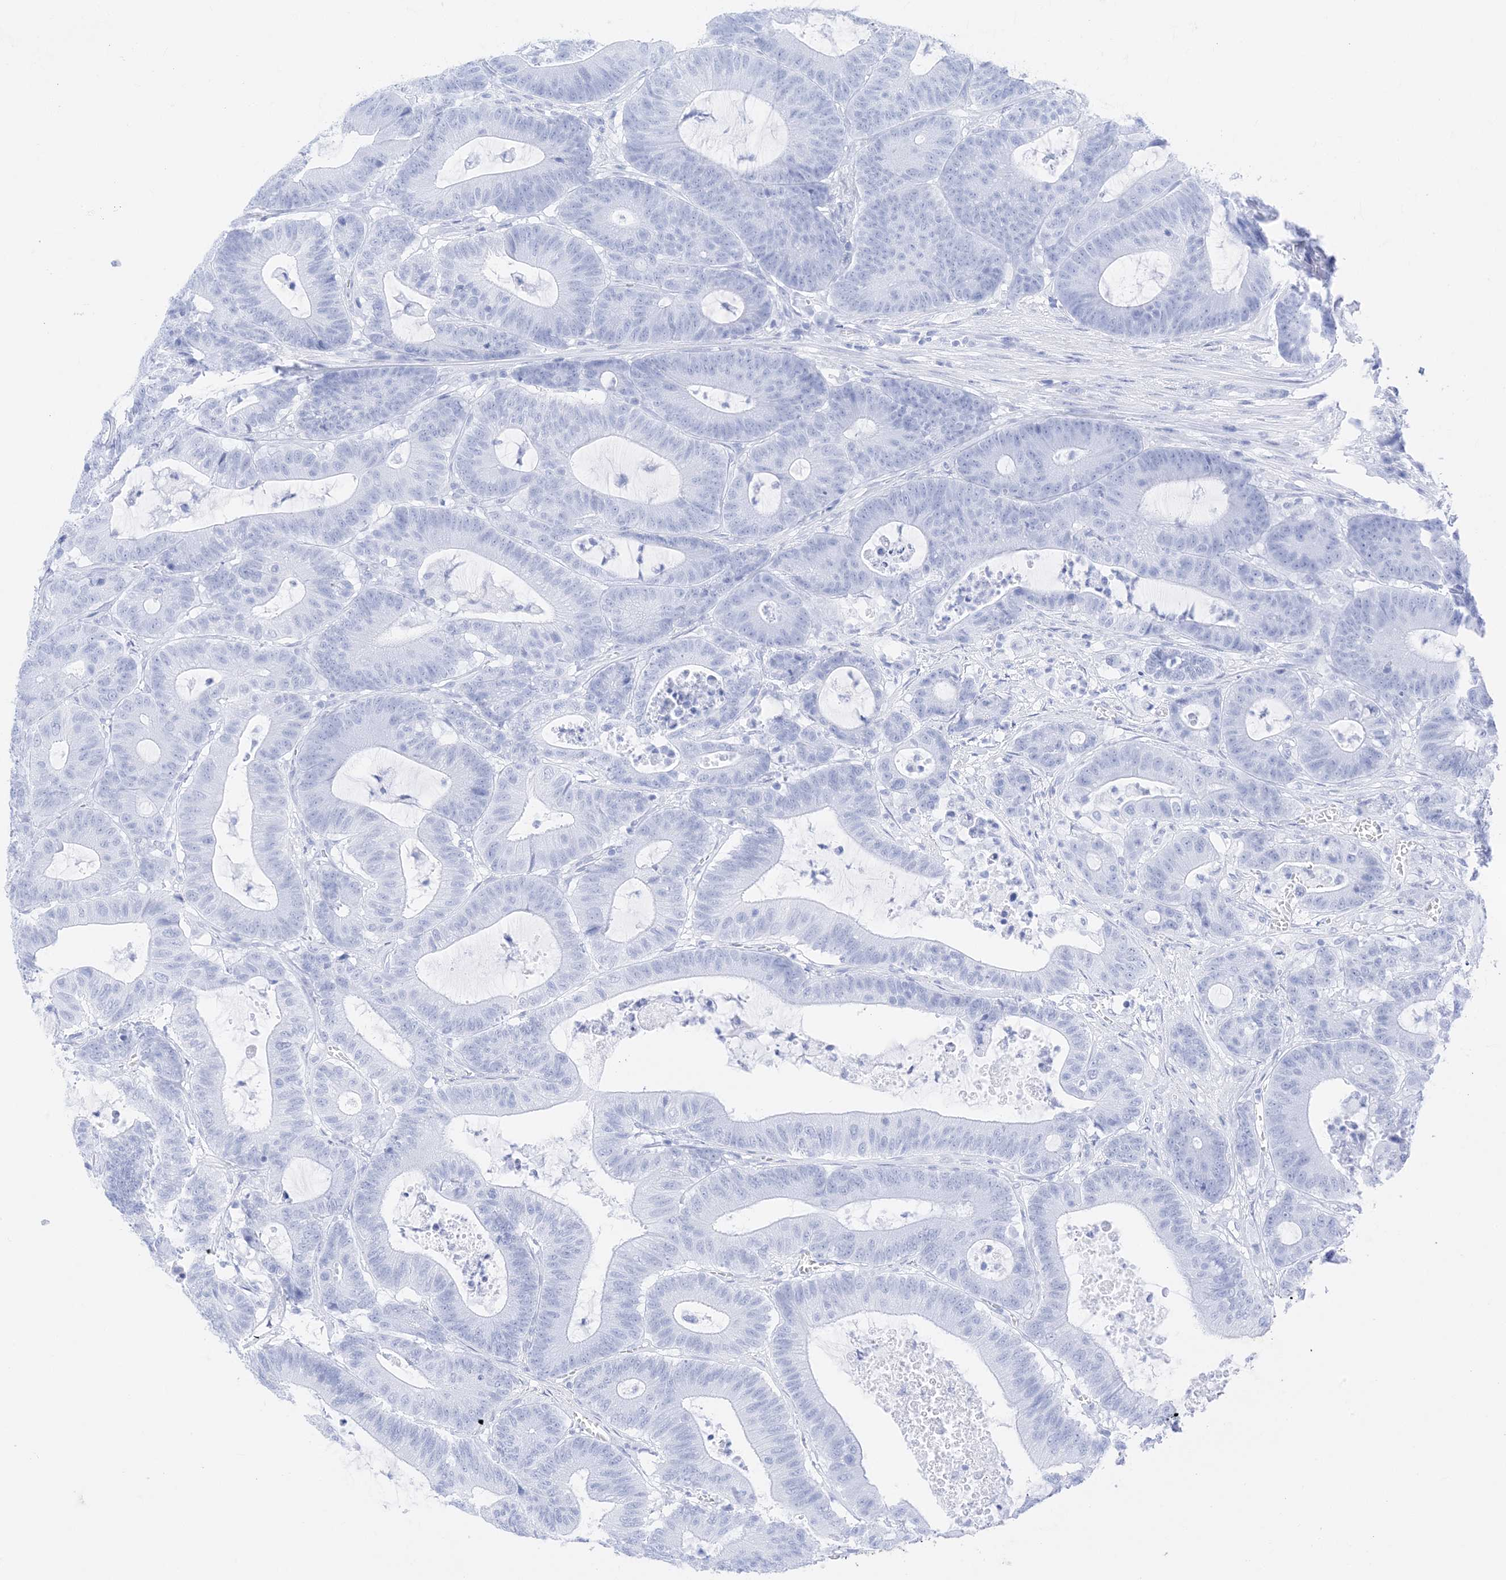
{"staining": {"intensity": "negative", "quantity": "none", "location": "none"}, "tissue": "colorectal cancer", "cell_type": "Tumor cells", "image_type": "cancer", "snomed": [{"axis": "morphology", "description": "Adenocarcinoma, NOS"}, {"axis": "topography", "description": "Colon"}], "caption": "High power microscopy histopathology image of an IHC histopathology image of colorectal cancer (adenocarcinoma), revealing no significant staining in tumor cells.", "gene": "MUC17", "patient": {"sex": "female", "age": 84}}